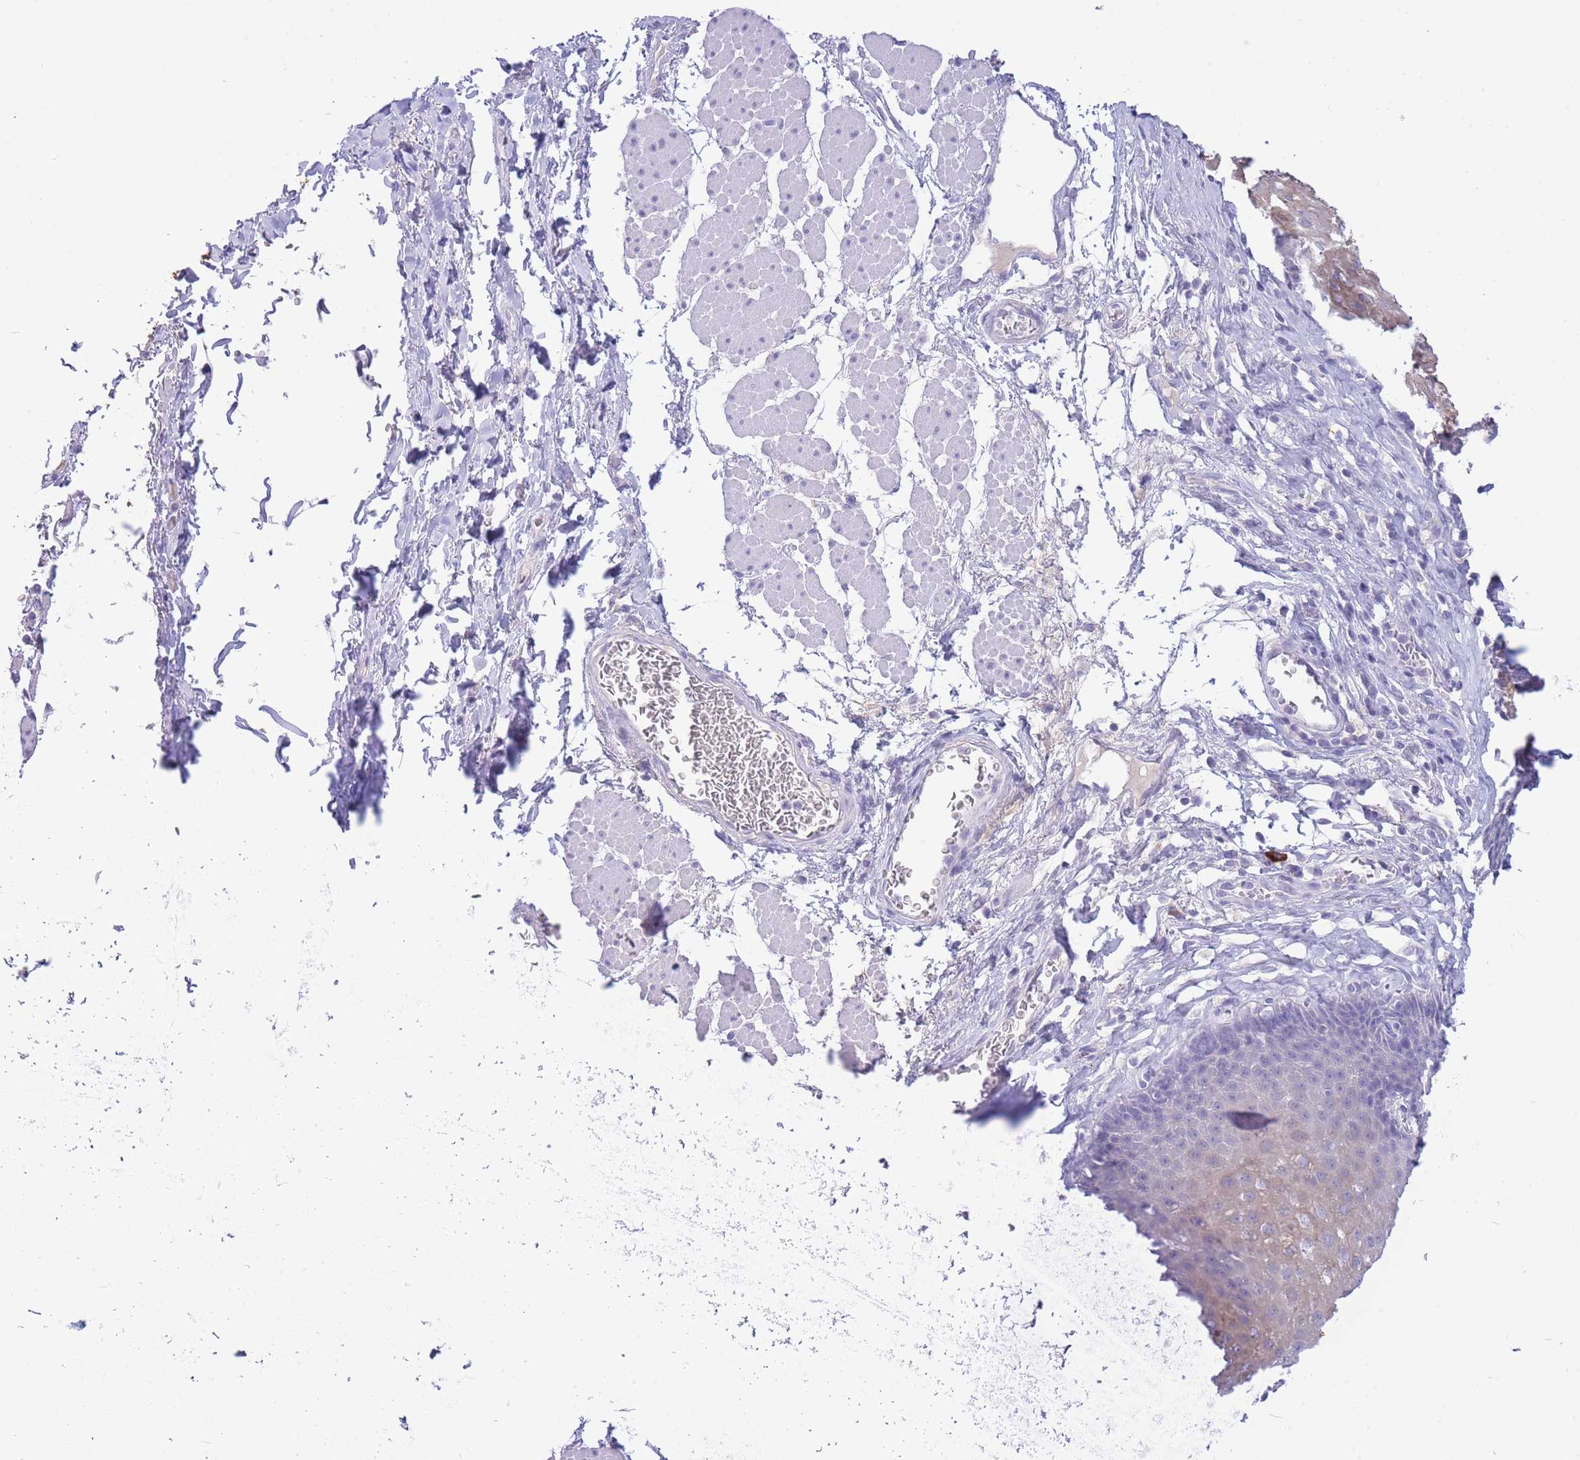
{"staining": {"intensity": "weak", "quantity": "<25%", "location": "cytoplasmic/membranous"}, "tissue": "esophagus", "cell_type": "Squamous epithelial cells", "image_type": "normal", "snomed": [{"axis": "morphology", "description": "Normal tissue, NOS"}, {"axis": "topography", "description": "Esophagus"}], "caption": "A high-resolution image shows immunohistochemistry (IHC) staining of normal esophagus, which reveals no significant expression in squamous epithelial cells.", "gene": "ASAP3", "patient": {"sex": "female", "age": 66}}